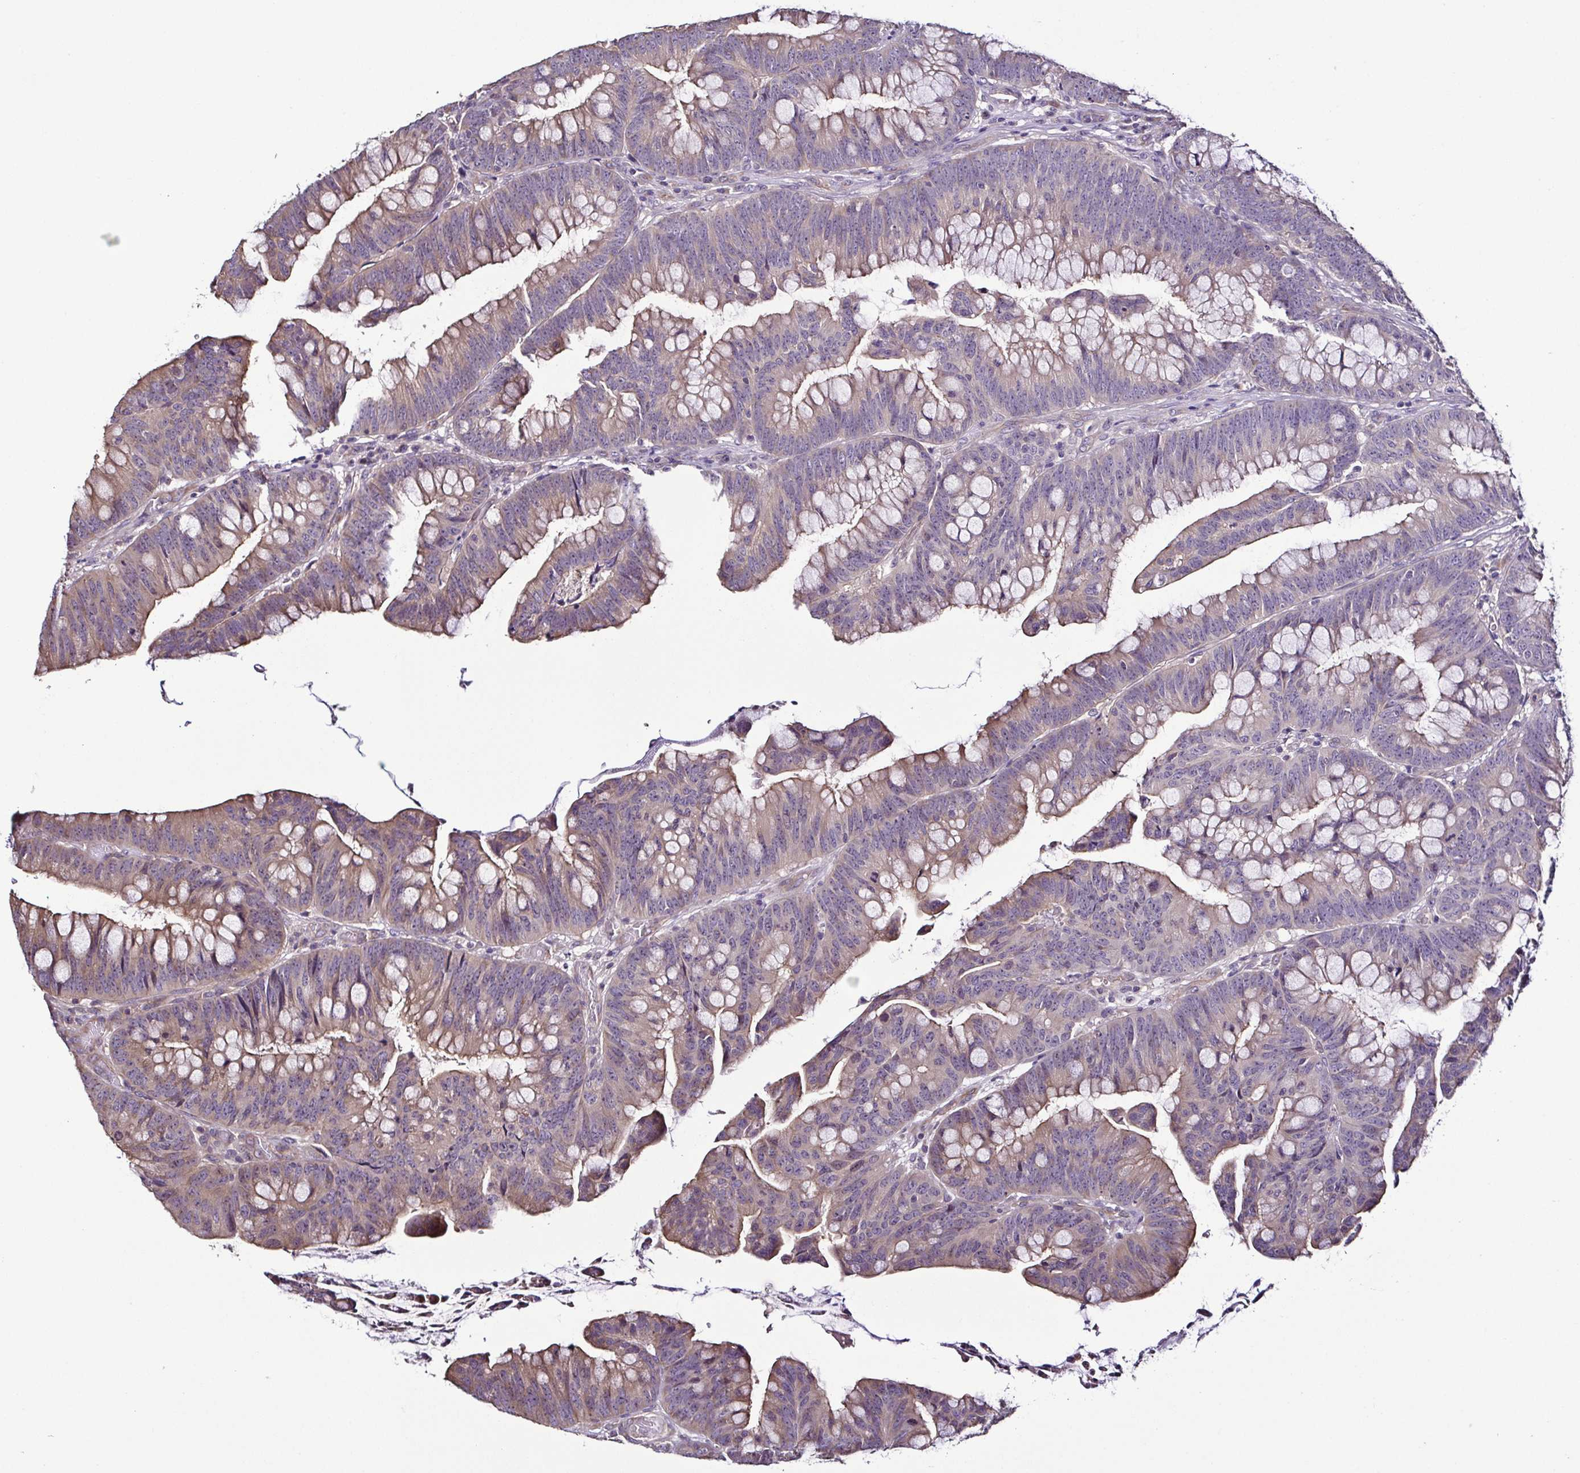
{"staining": {"intensity": "weak", "quantity": "<25%", "location": "cytoplasmic/membranous"}, "tissue": "colorectal cancer", "cell_type": "Tumor cells", "image_type": "cancer", "snomed": [{"axis": "morphology", "description": "Adenocarcinoma, NOS"}, {"axis": "topography", "description": "Colon"}], "caption": "Tumor cells show no significant protein expression in colorectal cancer.", "gene": "LMOD2", "patient": {"sex": "male", "age": 62}}